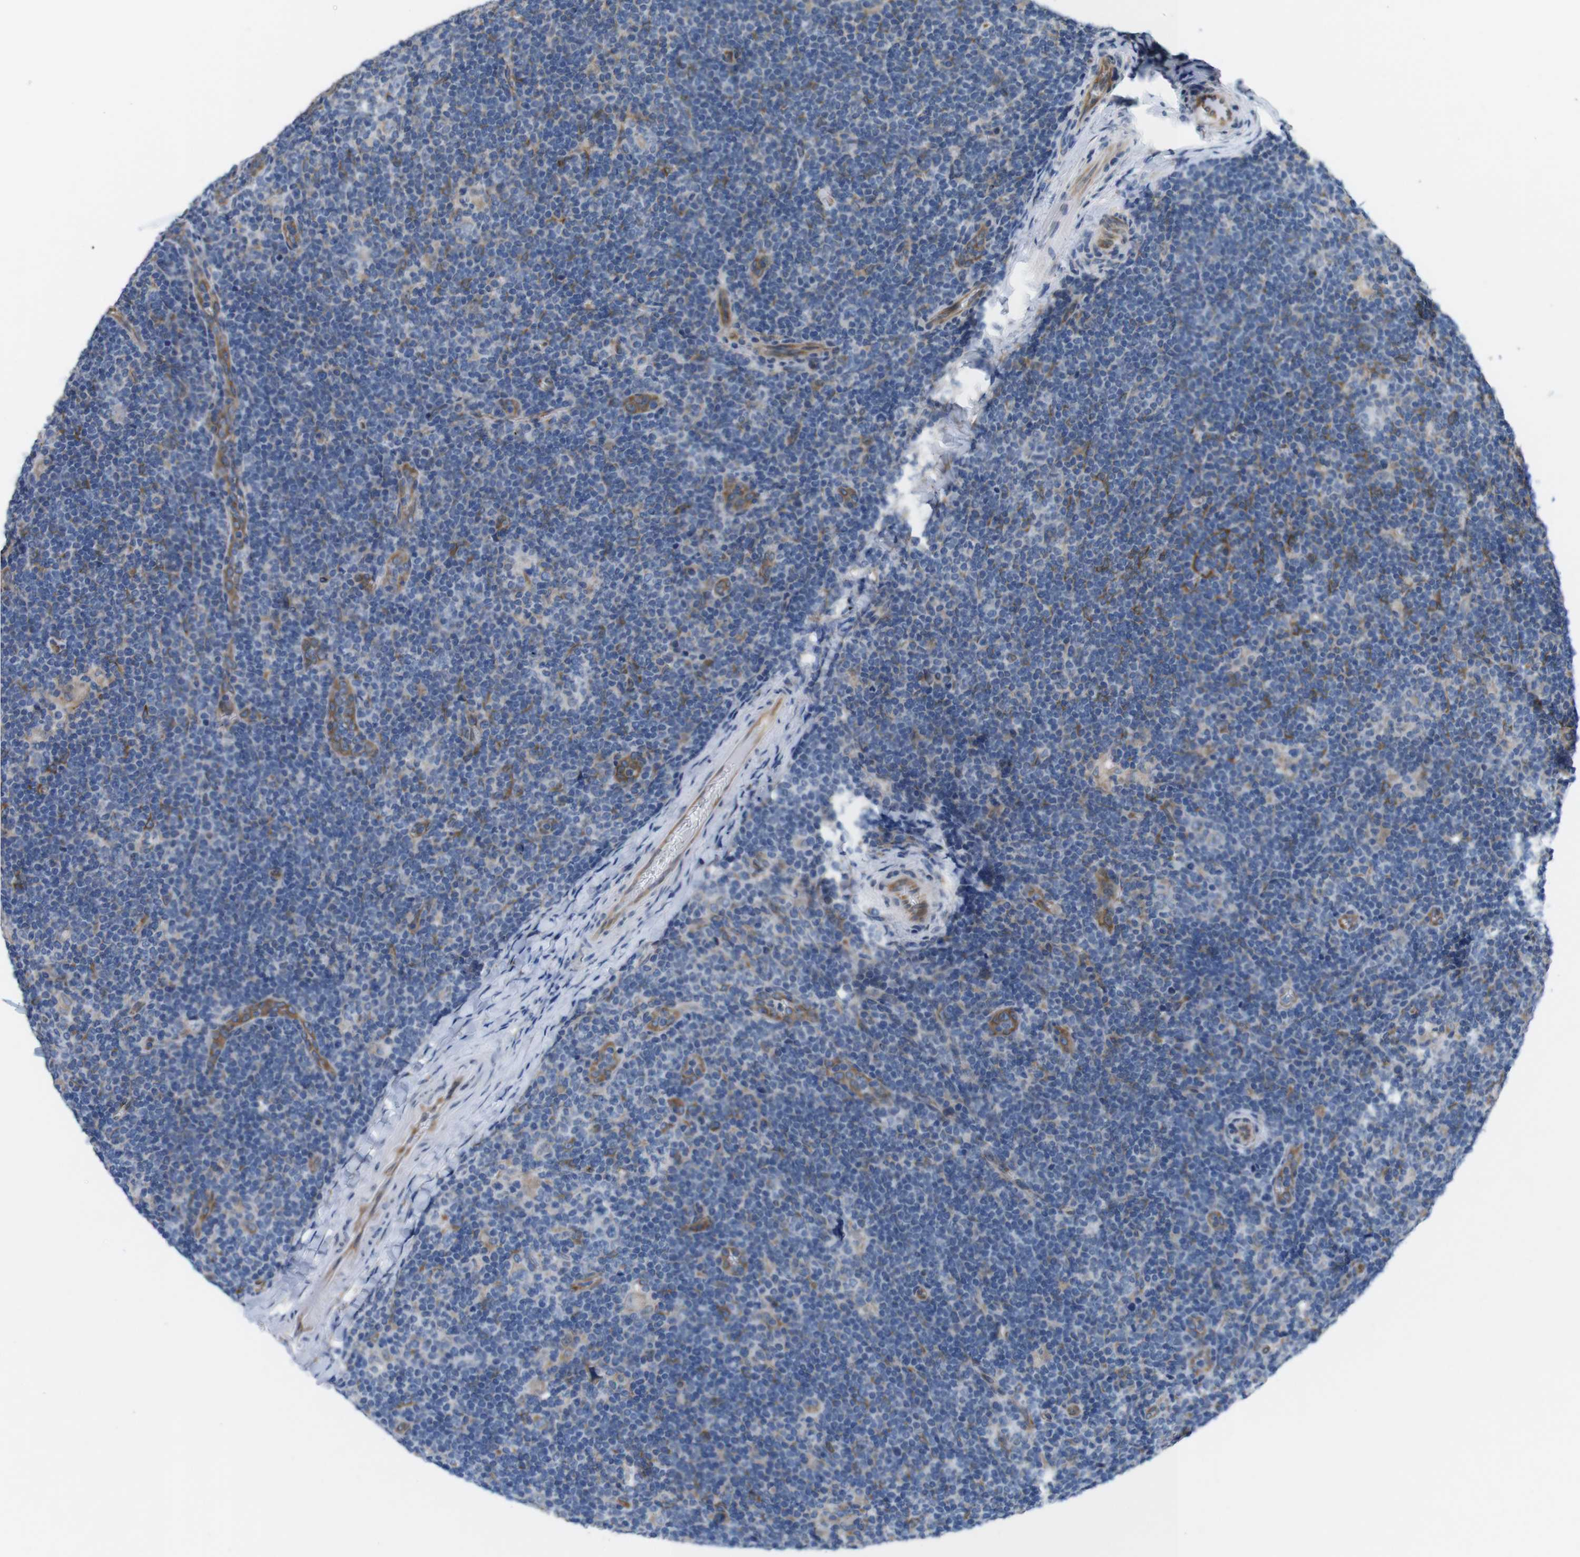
{"staining": {"intensity": "weak", "quantity": "25%-75%", "location": "cytoplasmic/membranous"}, "tissue": "lymphoma", "cell_type": "Tumor cells", "image_type": "cancer", "snomed": [{"axis": "morphology", "description": "Hodgkin's disease, NOS"}, {"axis": "topography", "description": "Lymph node"}], "caption": "The micrograph demonstrates a brown stain indicating the presence of a protein in the cytoplasmic/membranous of tumor cells in Hodgkin's disease. (brown staining indicates protein expression, while blue staining denotes nuclei).", "gene": "HACD3", "patient": {"sex": "female", "age": 57}}